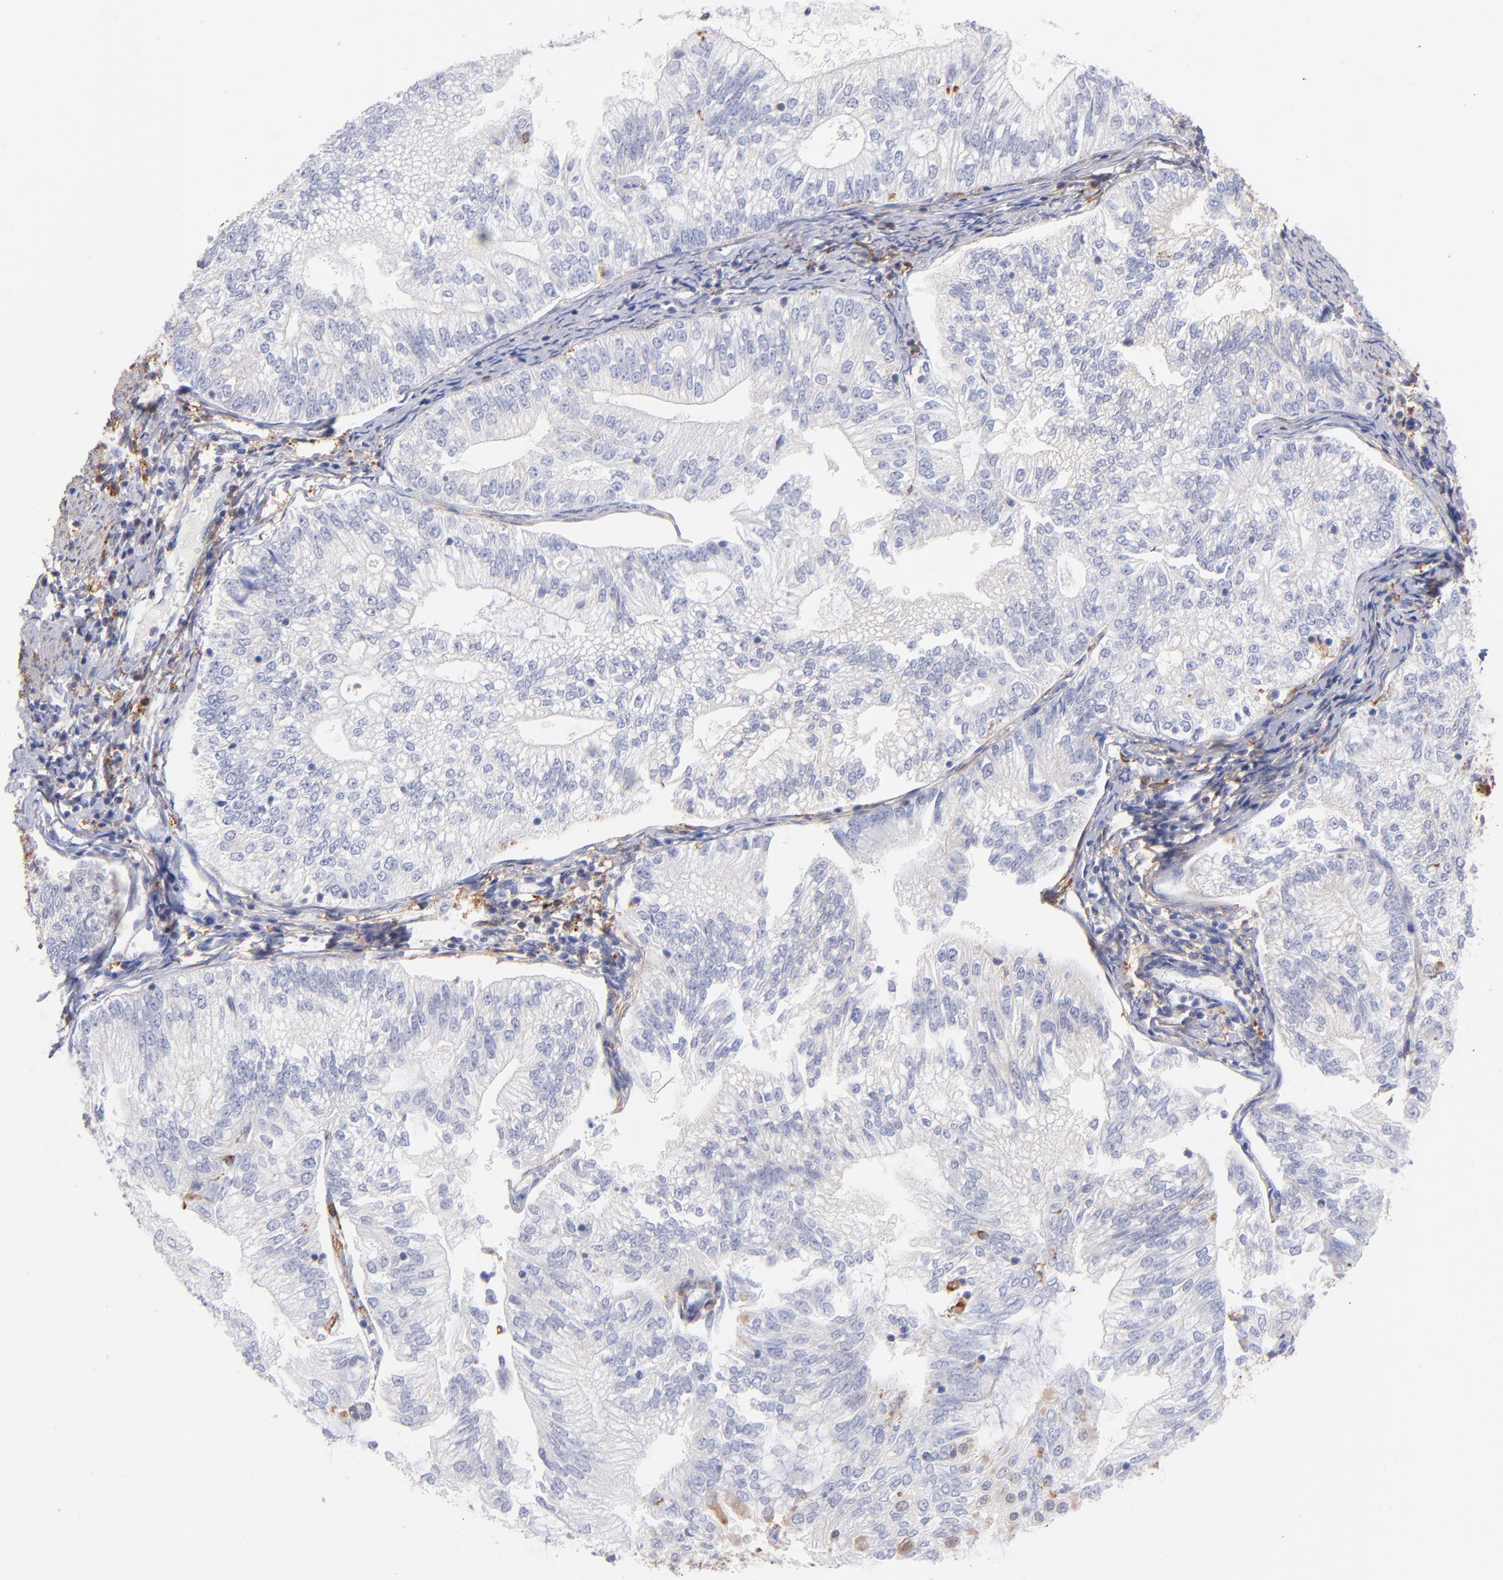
{"staining": {"intensity": "weak", "quantity": "25%-75%", "location": "cytoplasmic/membranous"}, "tissue": "endometrial cancer", "cell_type": "Tumor cells", "image_type": "cancer", "snomed": [{"axis": "morphology", "description": "Adenocarcinoma, NOS"}, {"axis": "topography", "description": "Endometrium"}], "caption": "Protein expression analysis of endometrial cancer displays weak cytoplasmic/membranous positivity in about 25%-75% of tumor cells.", "gene": "PRKCA", "patient": {"sex": "female", "age": 69}}